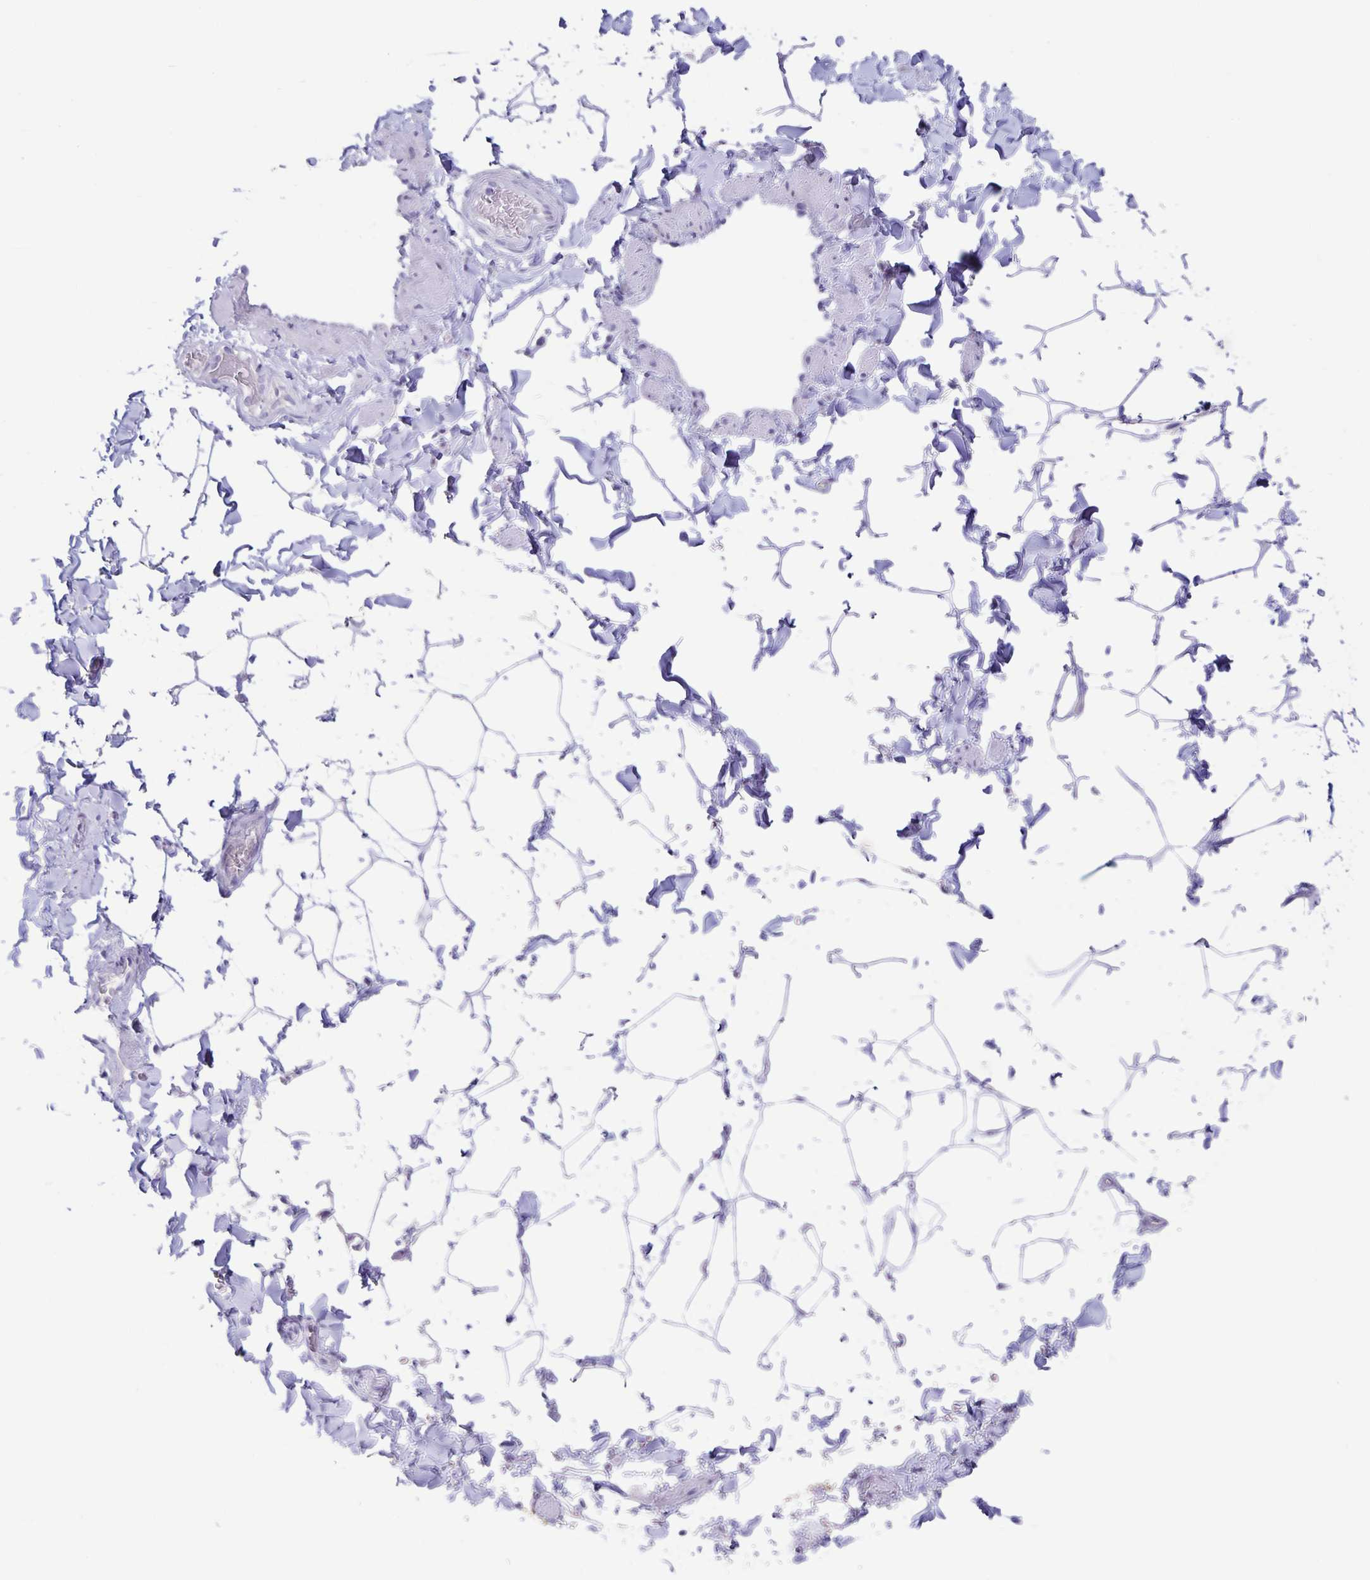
{"staining": {"intensity": "negative", "quantity": "none", "location": "none"}, "tissue": "adipose tissue", "cell_type": "Adipocytes", "image_type": "normal", "snomed": [{"axis": "morphology", "description": "Normal tissue, NOS"}, {"axis": "topography", "description": "Epididymis"}, {"axis": "topography", "description": "Peripheral nerve tissue"}], "caption": "Image shows no protein positivity in adipocytes of benign adipose tissue.", "gene": "AQP4", "patient": {"sex": "male", "age": 32}}